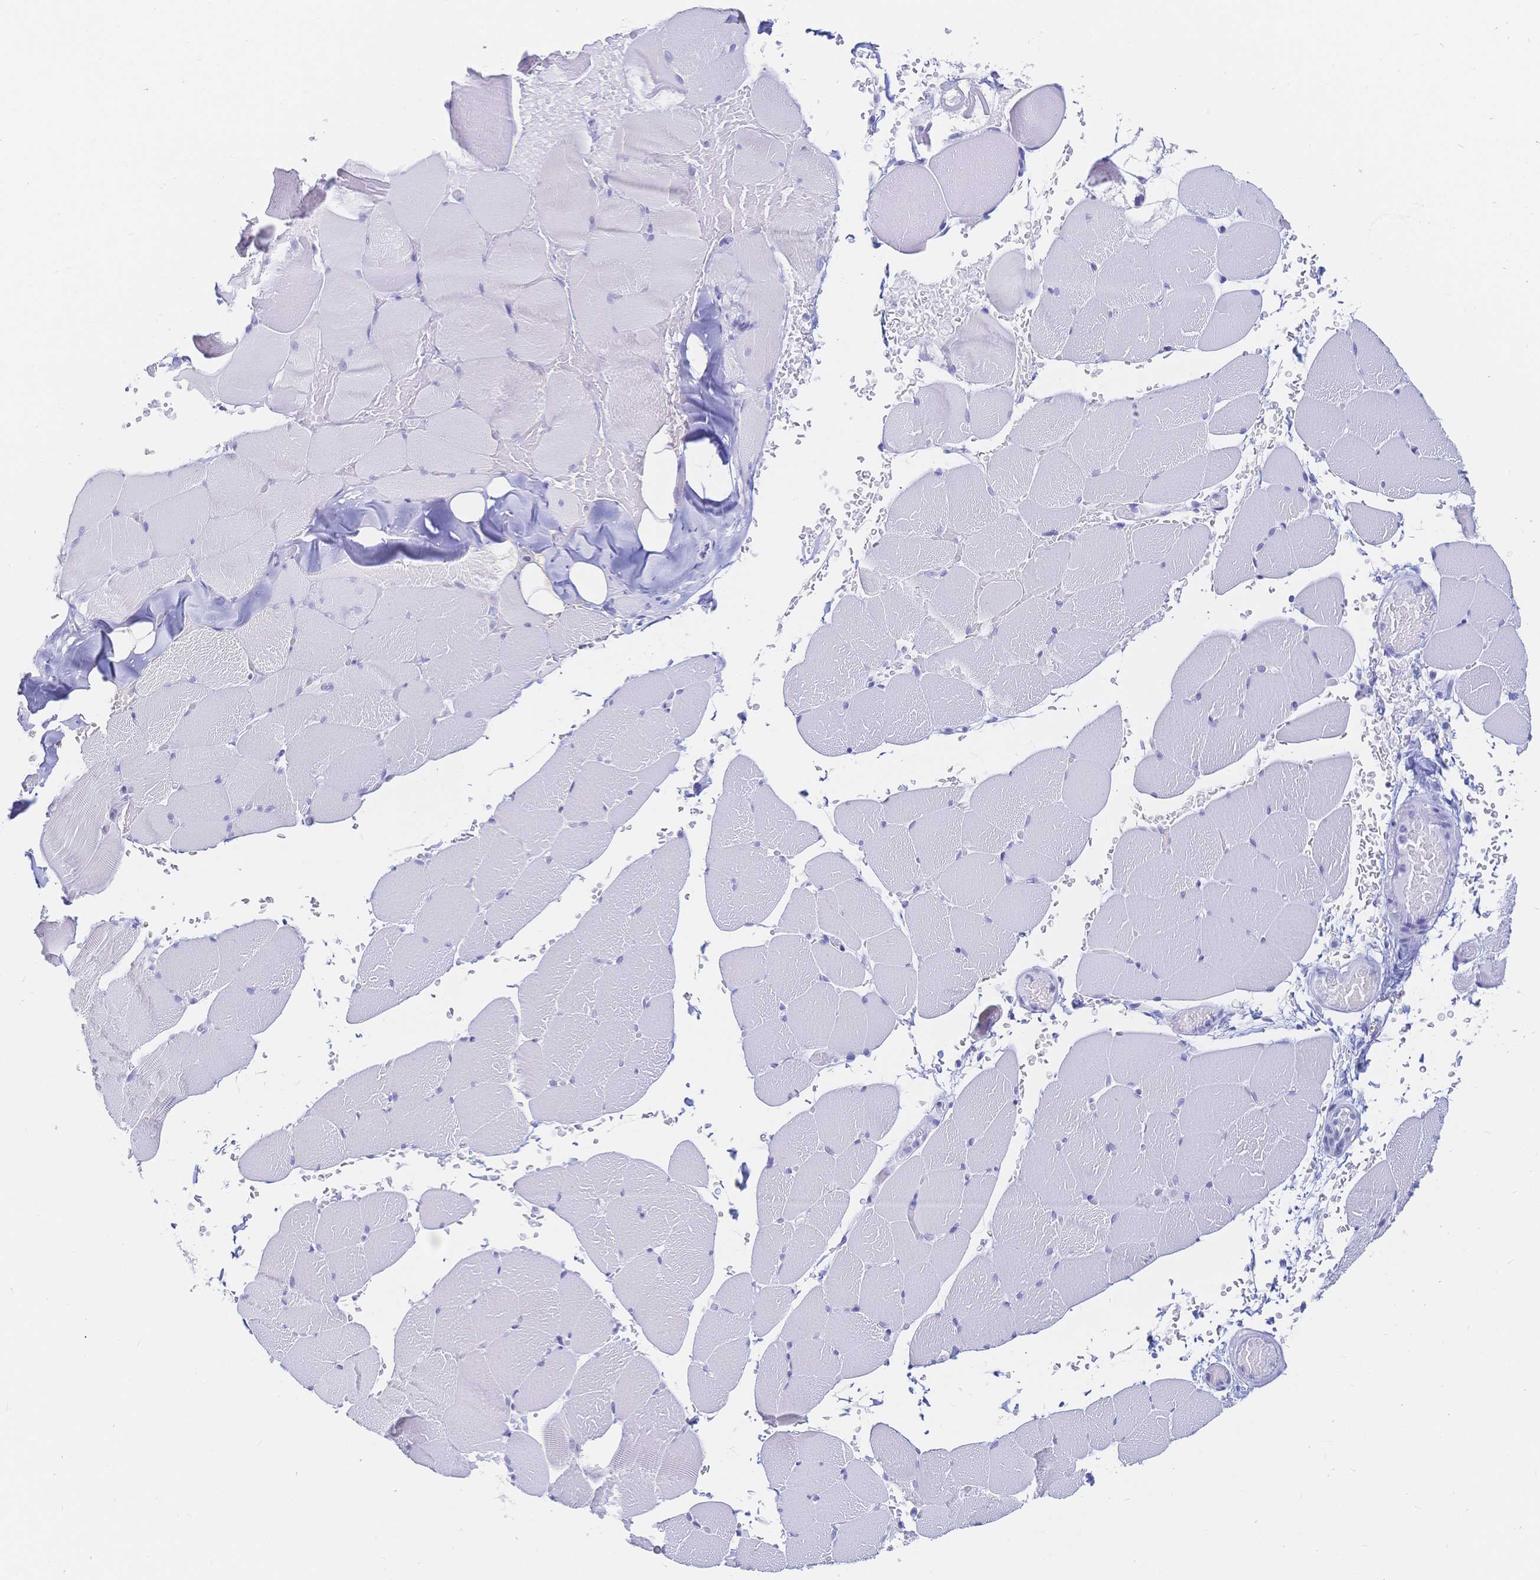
{"staining": {"intensity": "negative", "quantity": "none", "location": "none"}, "tissue": "skeletal muscle", "cell_type": "Myocytes", "image_type": "normal", "snomed": [{"axis": "morphology", "description": "Normal tissue, NOS"}, {"axis": "topography", "description": "Skeletal muscle"}], "caption": "Myocytes are negative for protein expression in normal human skeletal muscle. (Stains: DAB immunohistochemistry with hematoxylin counter stain, Microscopy: brightfield microscopy at high magnification).", "gene": "MEP1B", "patient": {"sex": "female", "age": 37}}